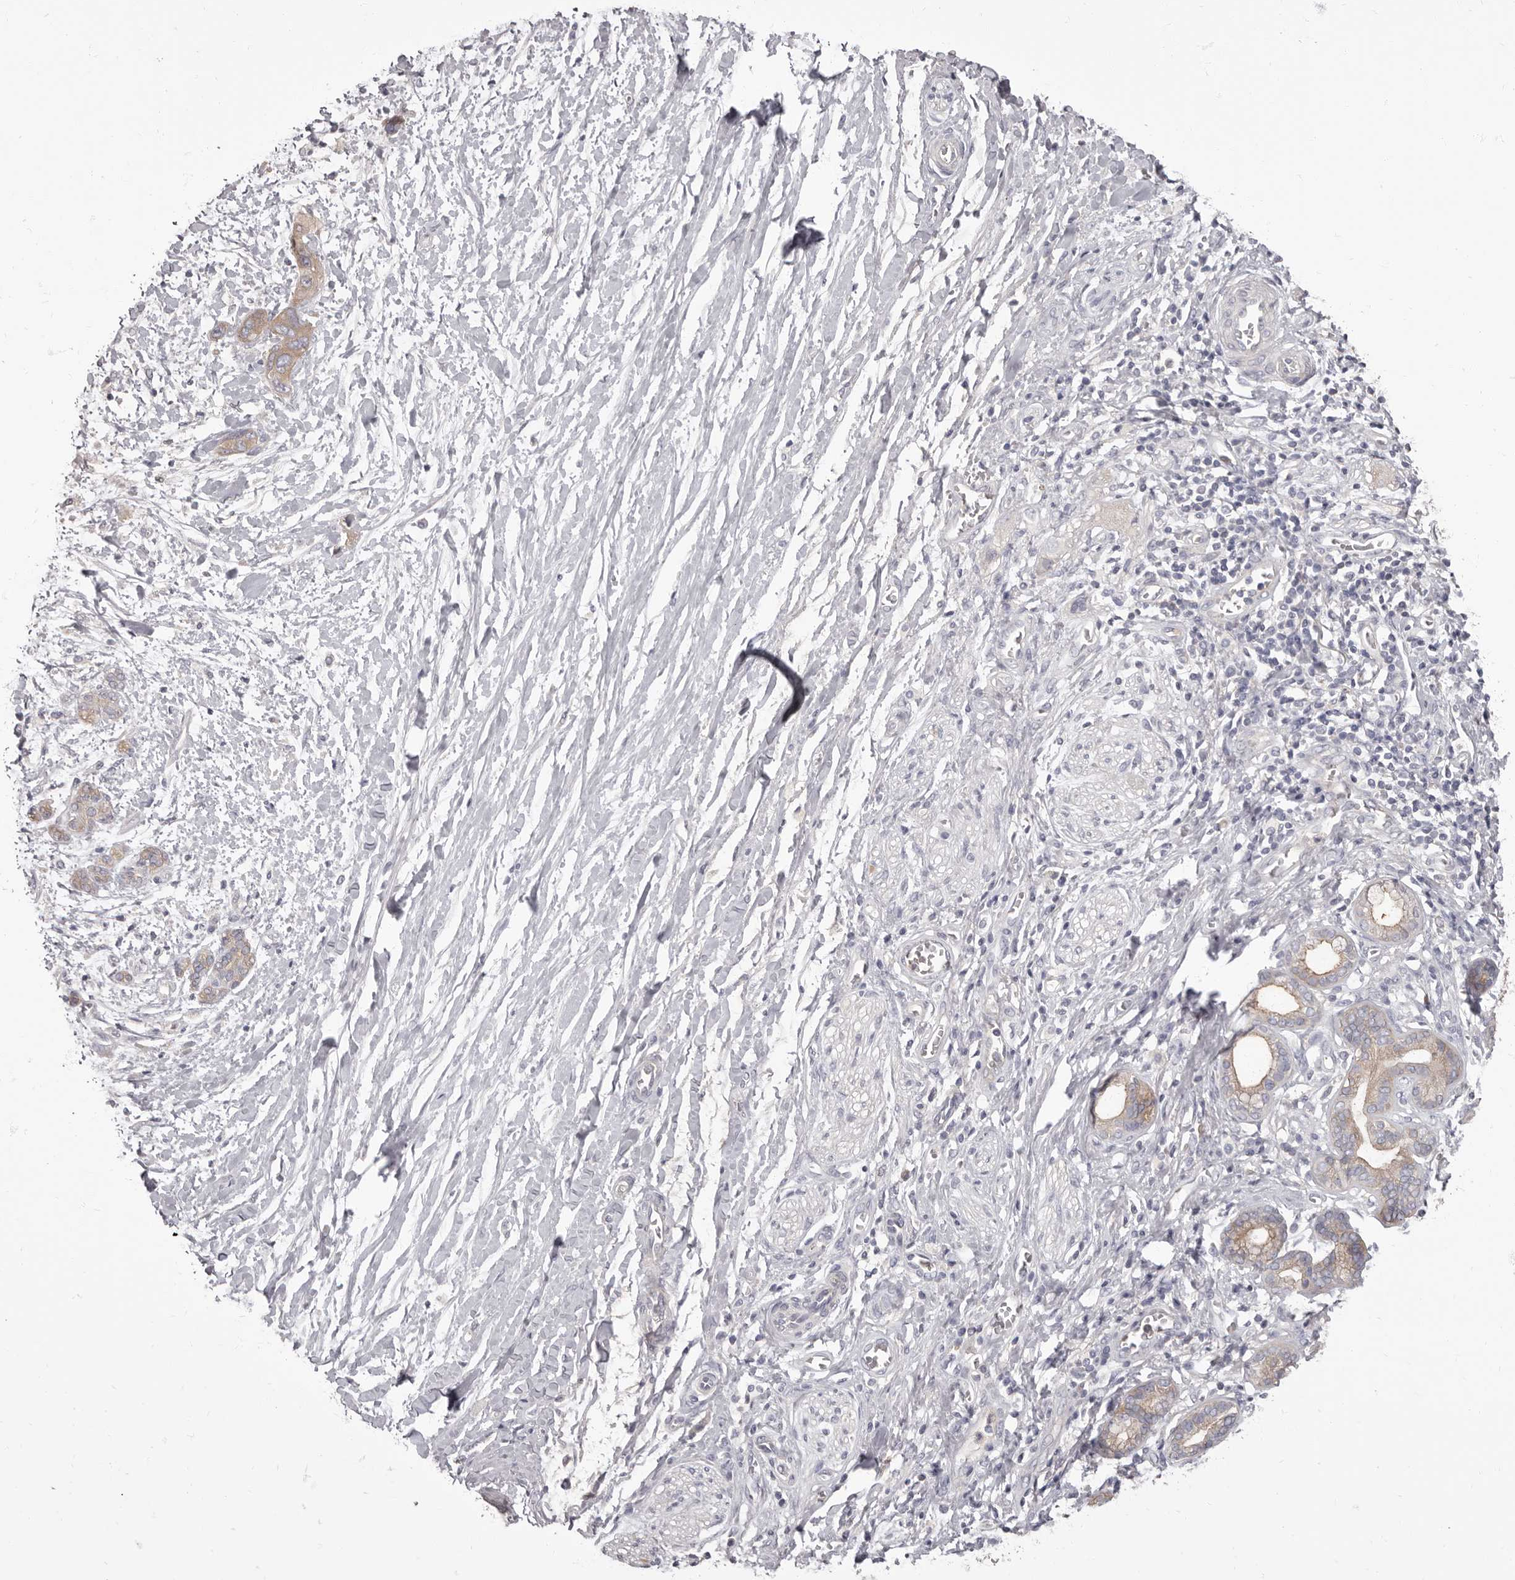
{"staining": {"intensity": "weak", "quantity": ">75%", "location": "cytoplasmic/membranous"}, "tissue": "pancreatic cancer", "cell_type": "Tumor cells", "image_type": "cancer", "snomed": [{"axis": "morphology", "description": "Adenocarcinoma, NOS"}, {"axis": "topography", "description": "Pancreas"}], "caption": "IHC photomicrograph of neoplastic tissue: pancreatic cancer stained using immunohistochemistry (IHC) exhibits low levels of weak protein expression localized specifically in the cytoplasmic/membranous of tumor cells, appearing as a cytoplasmic/membranous brown color.", "gene": "APEH", "patient": {"sex": "female", "age": 72}}